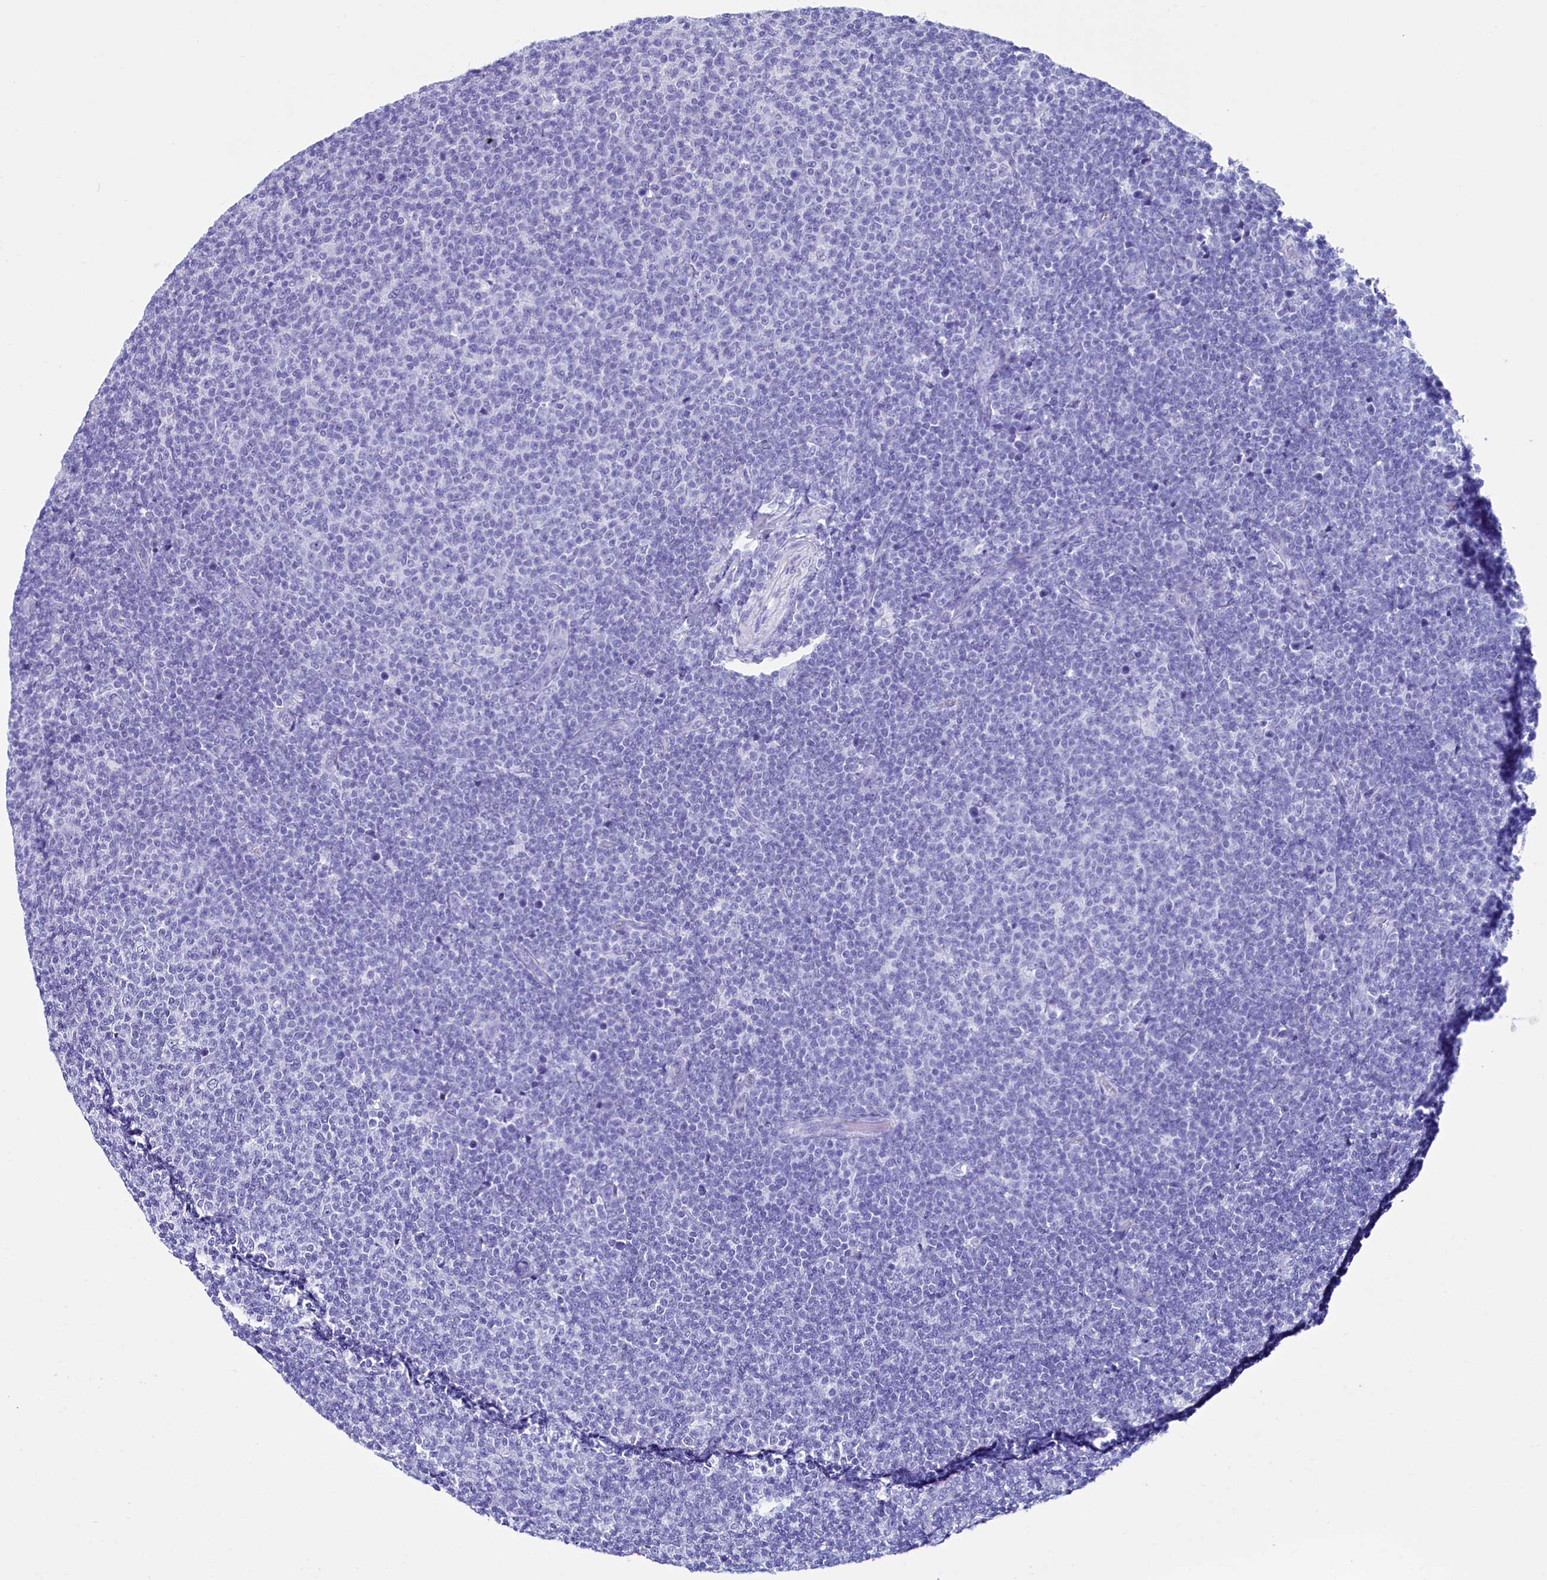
{"staining": {"intensity": "negative", "quantity": "none", "location": "none"}, "tissue": "lymphoma", "cell_type": "Tumor cells", "image_type": "cancer", "snomed": [{"axis": "morphology", "description": "Malignant lymphoma, non-Hodgkin's type, Low grade"}, {"axis": "topography", "description": "Lymph node"}], "caption": "Immunohistochemistry photomicrograph of lymphoma stained for a protein (brown), which exhibits no positivity in tumor cells.", "gene": "PDILT", "patient": {"sex": "male", "age": 66}}